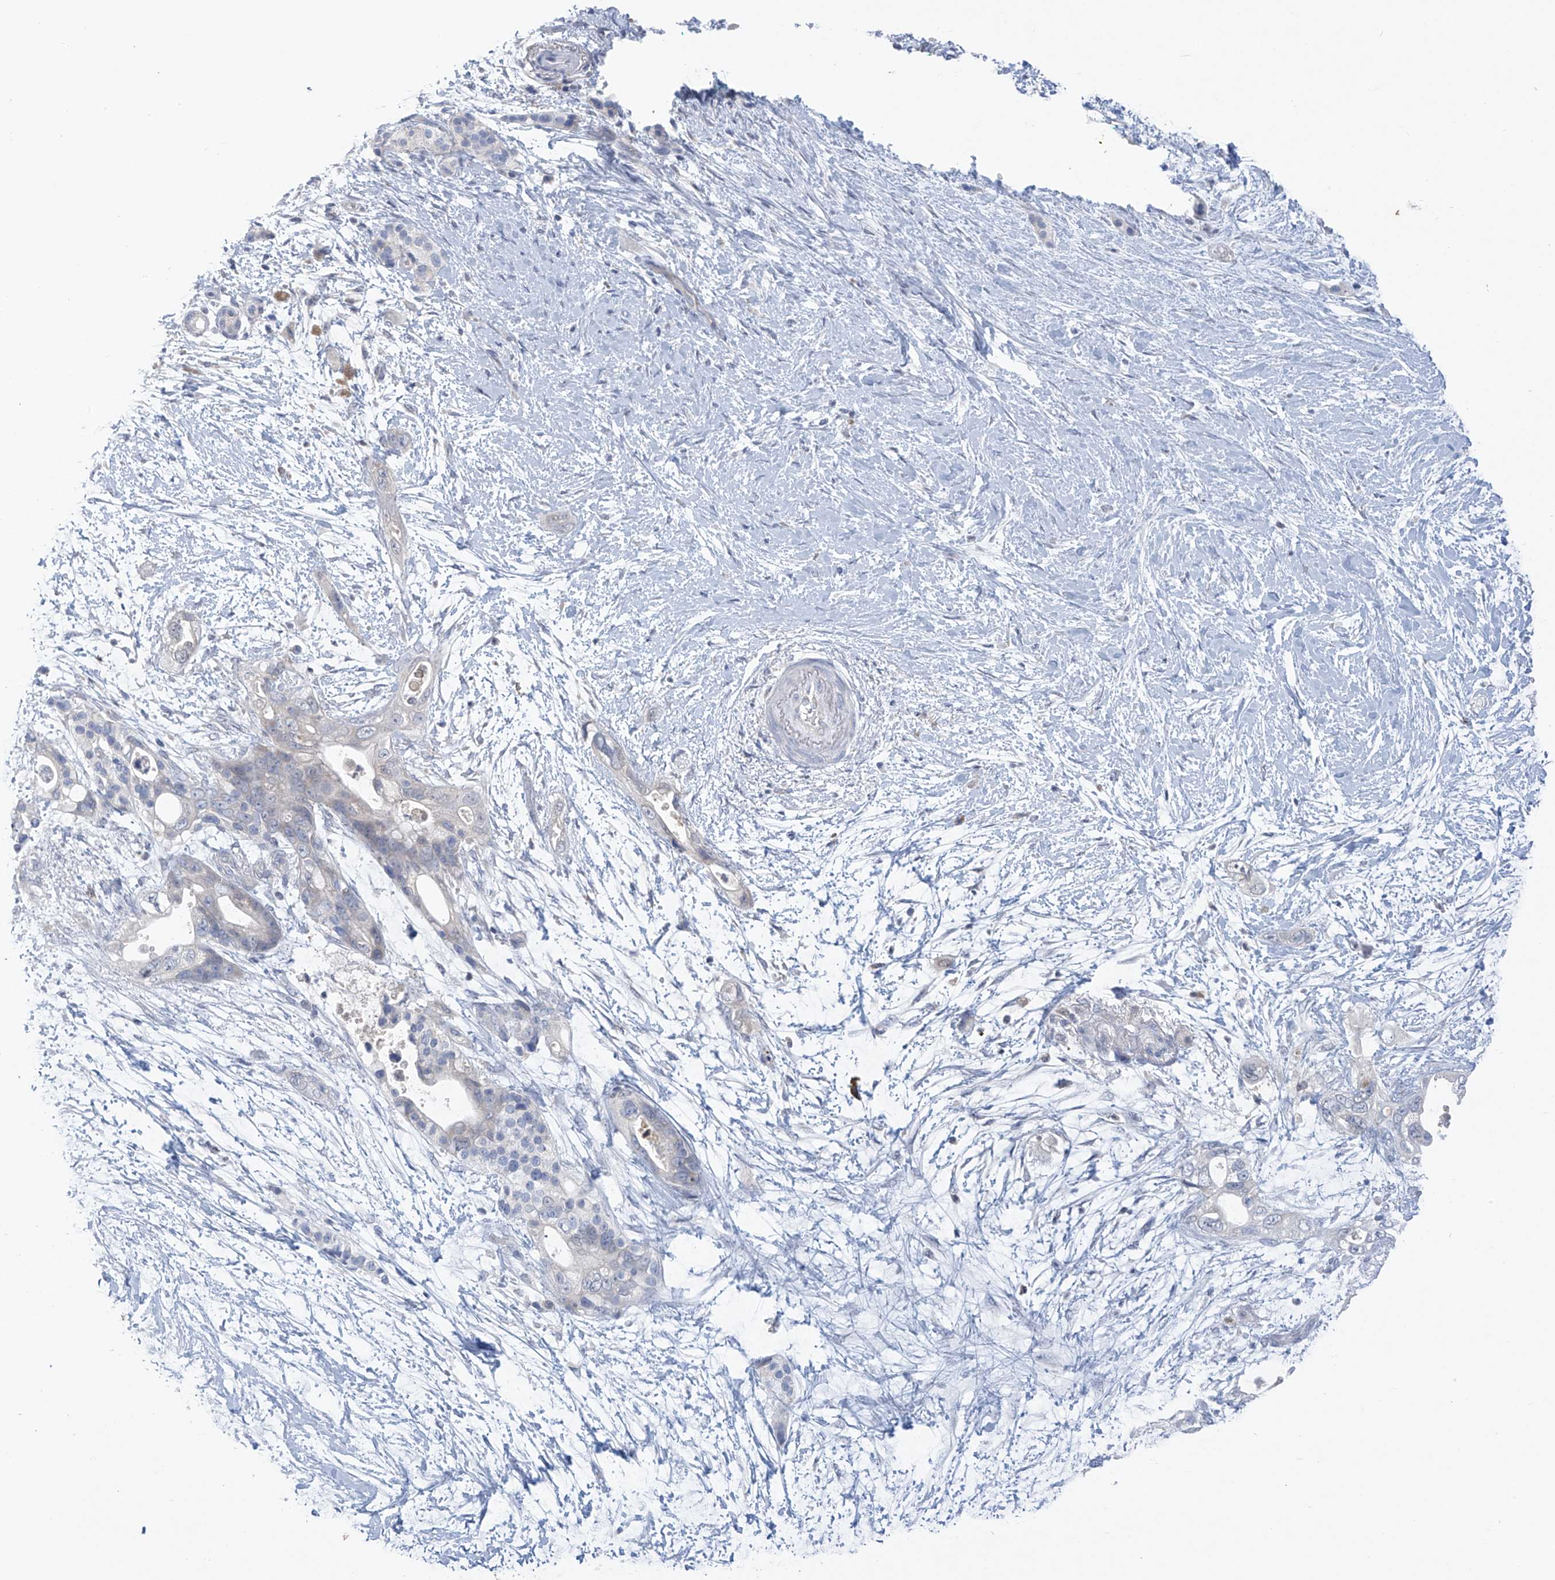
{"staining": {"intensity": "negative", "quantity": "none", "location": "none"}, "tissue": "pancreatic cancer", "cell_type": "Tumor cells", "image_type": "cancer", "snomed": [{"axis": "morphology", "description": "Adenocarcinoma, NOS"}, {"axis": "topography", "description": "Pancreas"}], "caption": "Immunohistochemical staining of adenocarcinoma (pancreatic) displays no significant positivity in tumor cells. (Immunohistochemistry (ihc), brightfield microscopy, high magnification).", "gene": "SLCO4A1", "patient": {"sex": "male", "age": 53}}